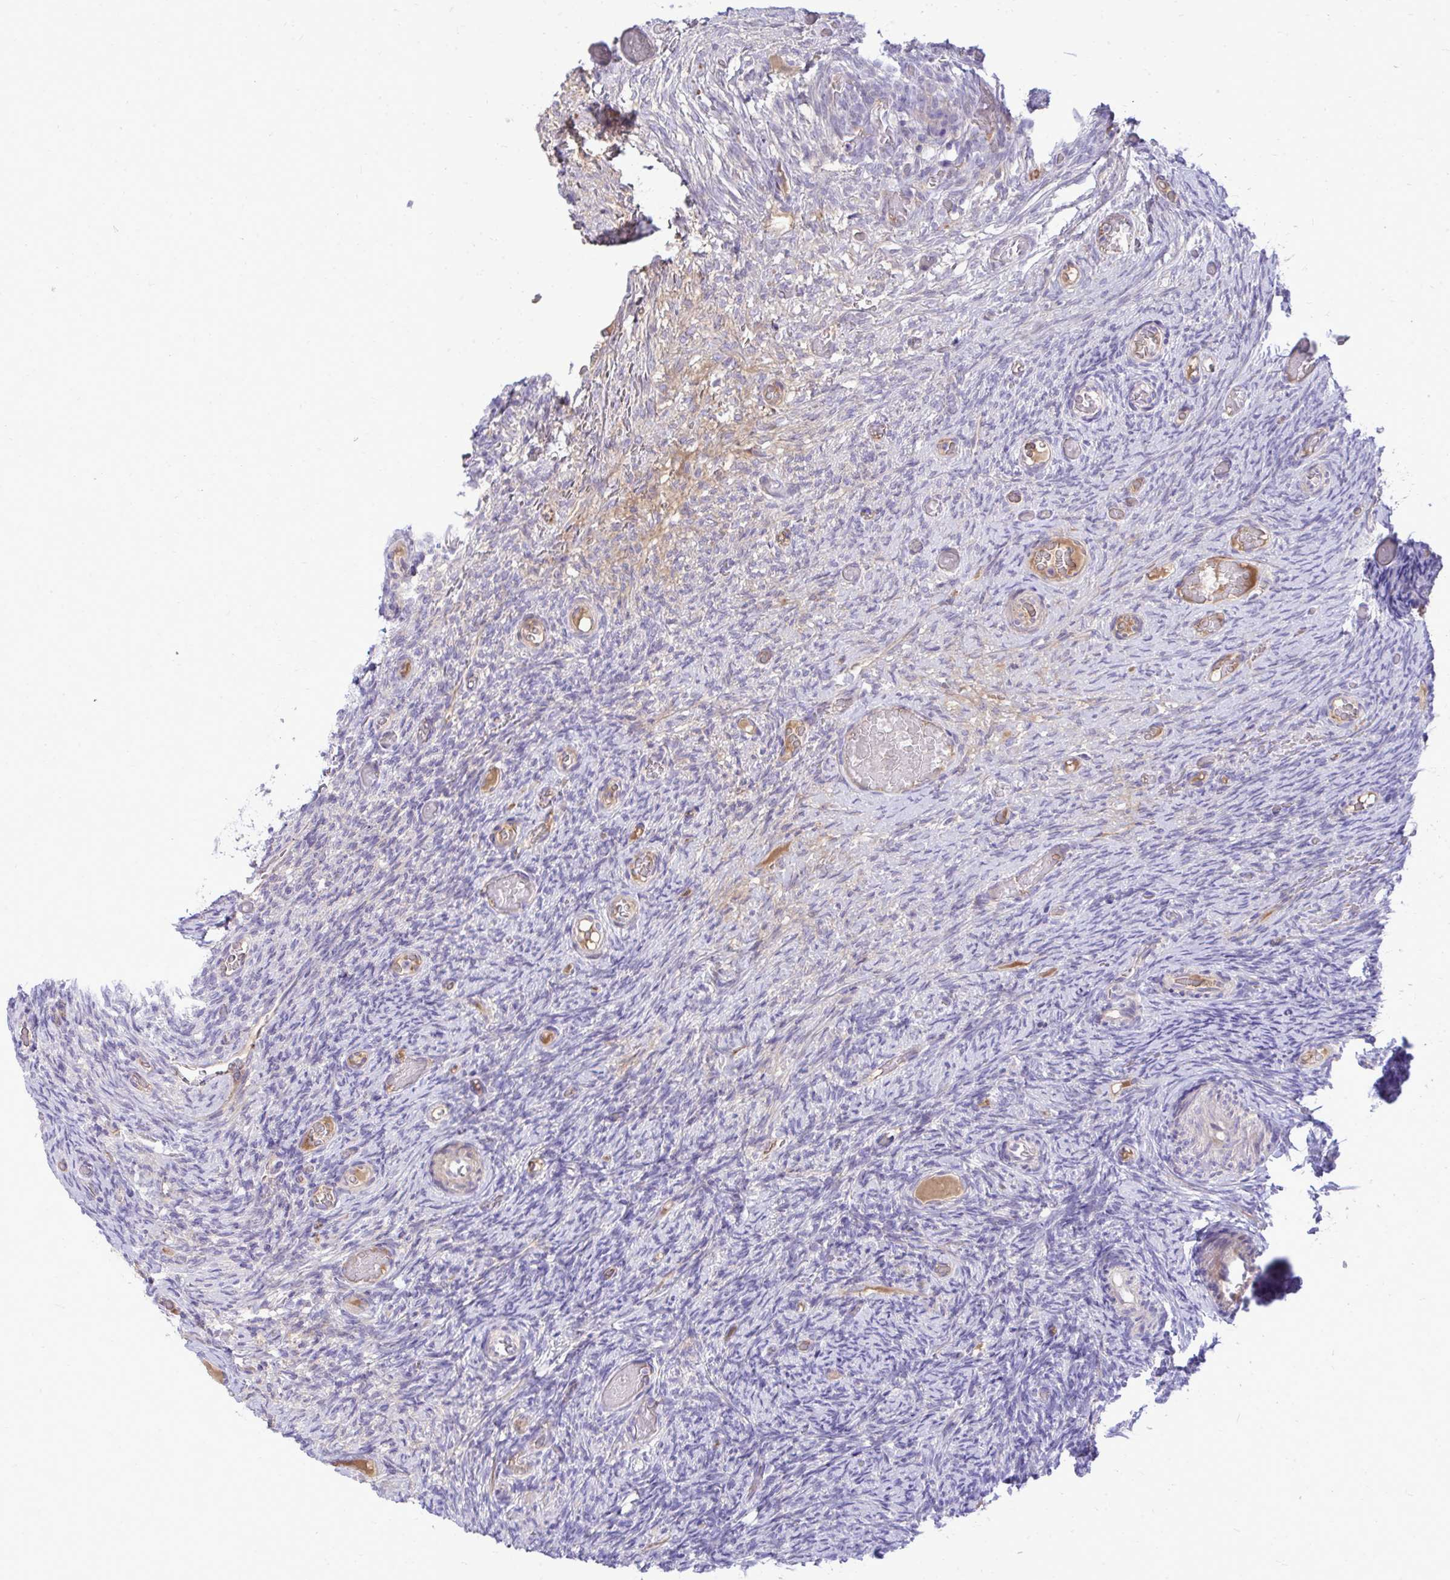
{"staining": {"intensity": "negative", "quantity": "none", "location": "none"}, "tissue": "ovary", "cell_type": "Follicle cells", "image_type": "normal", "snomed": [{"axis": "morphology", "description": "Normal tissue, NOS"}, {"axis": "topography", "description": "Ovary"}], "caption": "Immunohistochemistry of unremarkable human ovary demonstrates no positivity in follicle cells.", "gene": "TP53I11", "patient": {"sex": "female", "age": 34}}